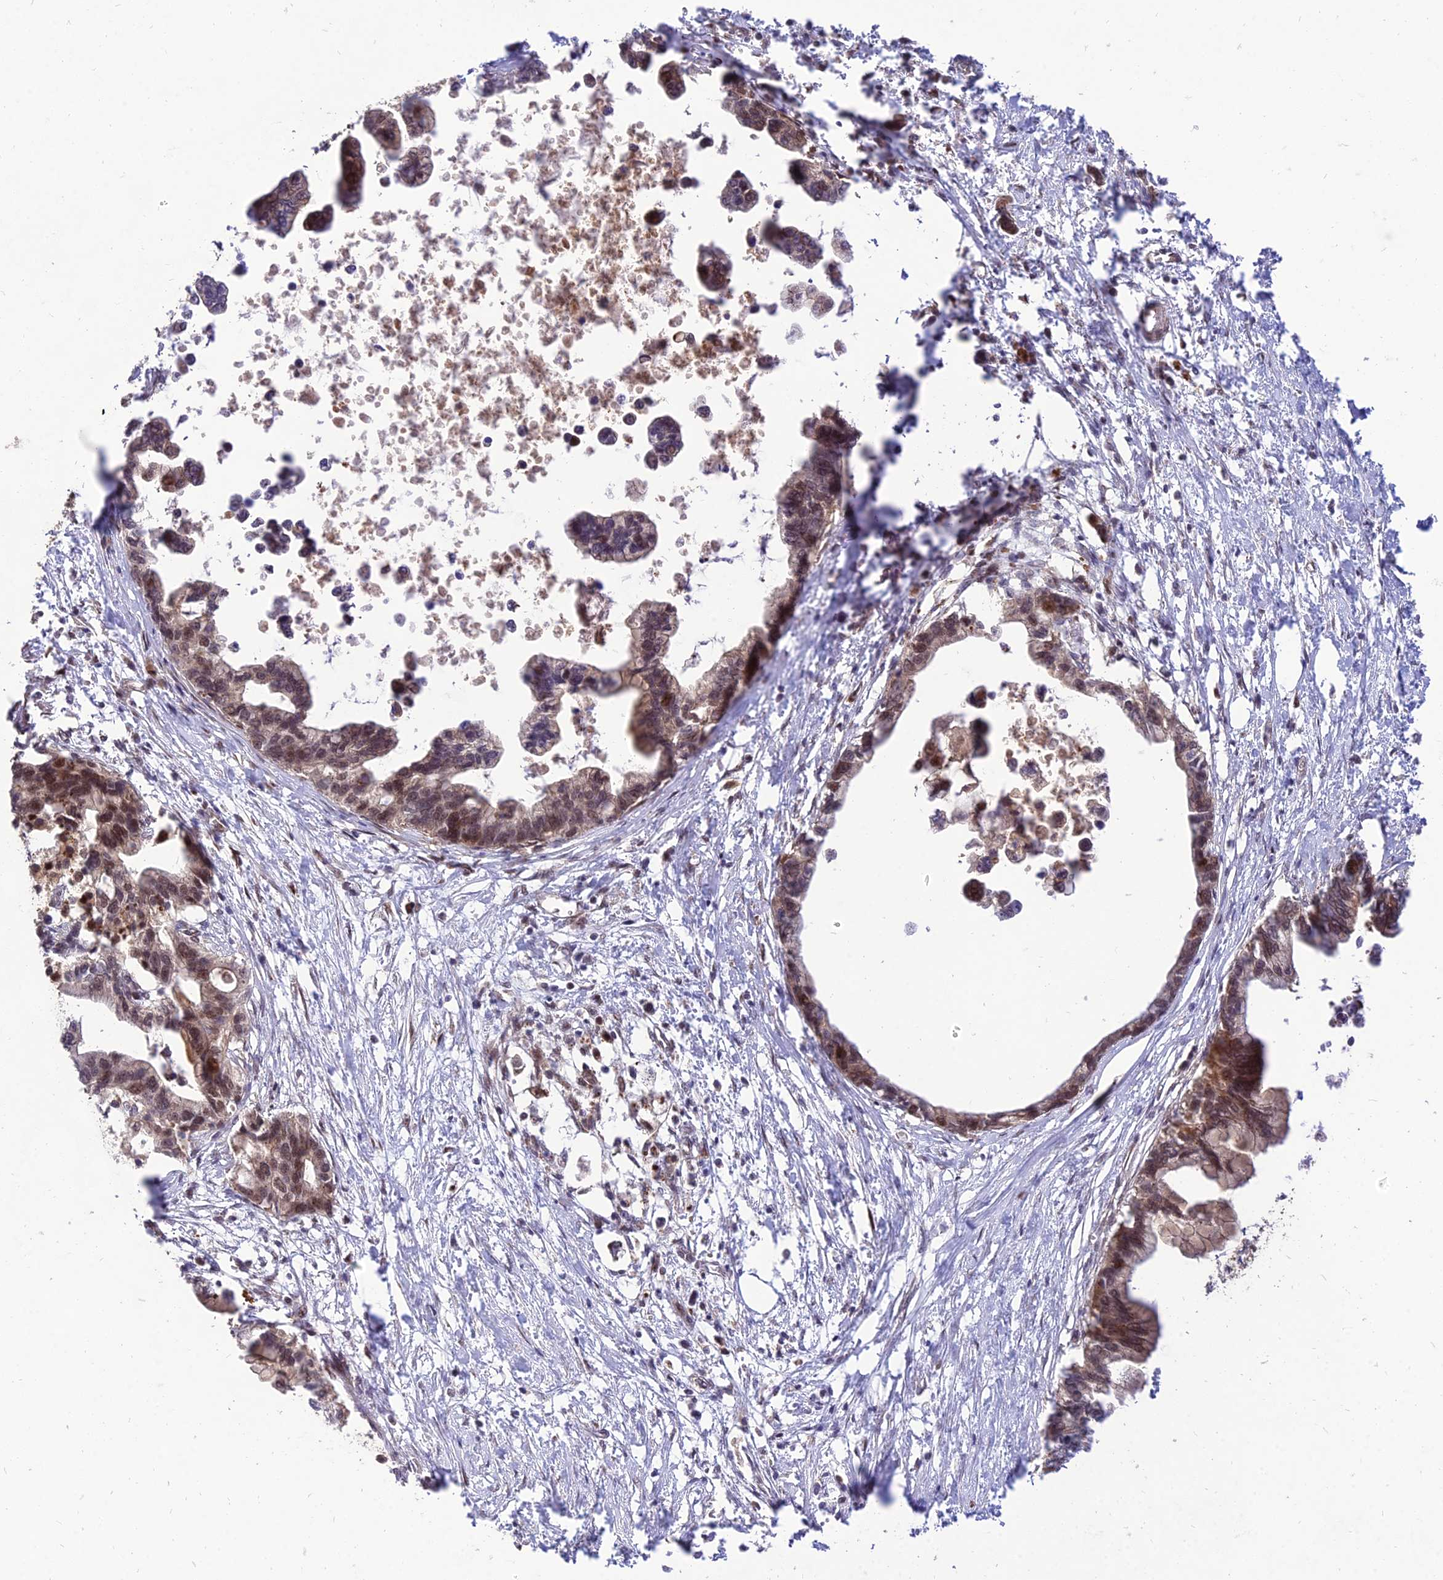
{"staining": {"intensity": "moderate", "quantity": "25%-75%", "location": "nuclear"}, "tissue": "pancreatic cancer", "cell_type": "Tumor cells", "image_type": "cancer", "snomed": [{"axis": "morphology", "description": "Adenocarcinoma, NOS"}, {"axis": "topography", "description": "Pancreas"}], "caption": "IHC of adenocarcinoma (pancreatic) displays medium levels of moderate nuclear expression in about 25%-75% of tumor cells.", "gene": "ZNF85", "patient": {"sex": "female", "age": 83}}